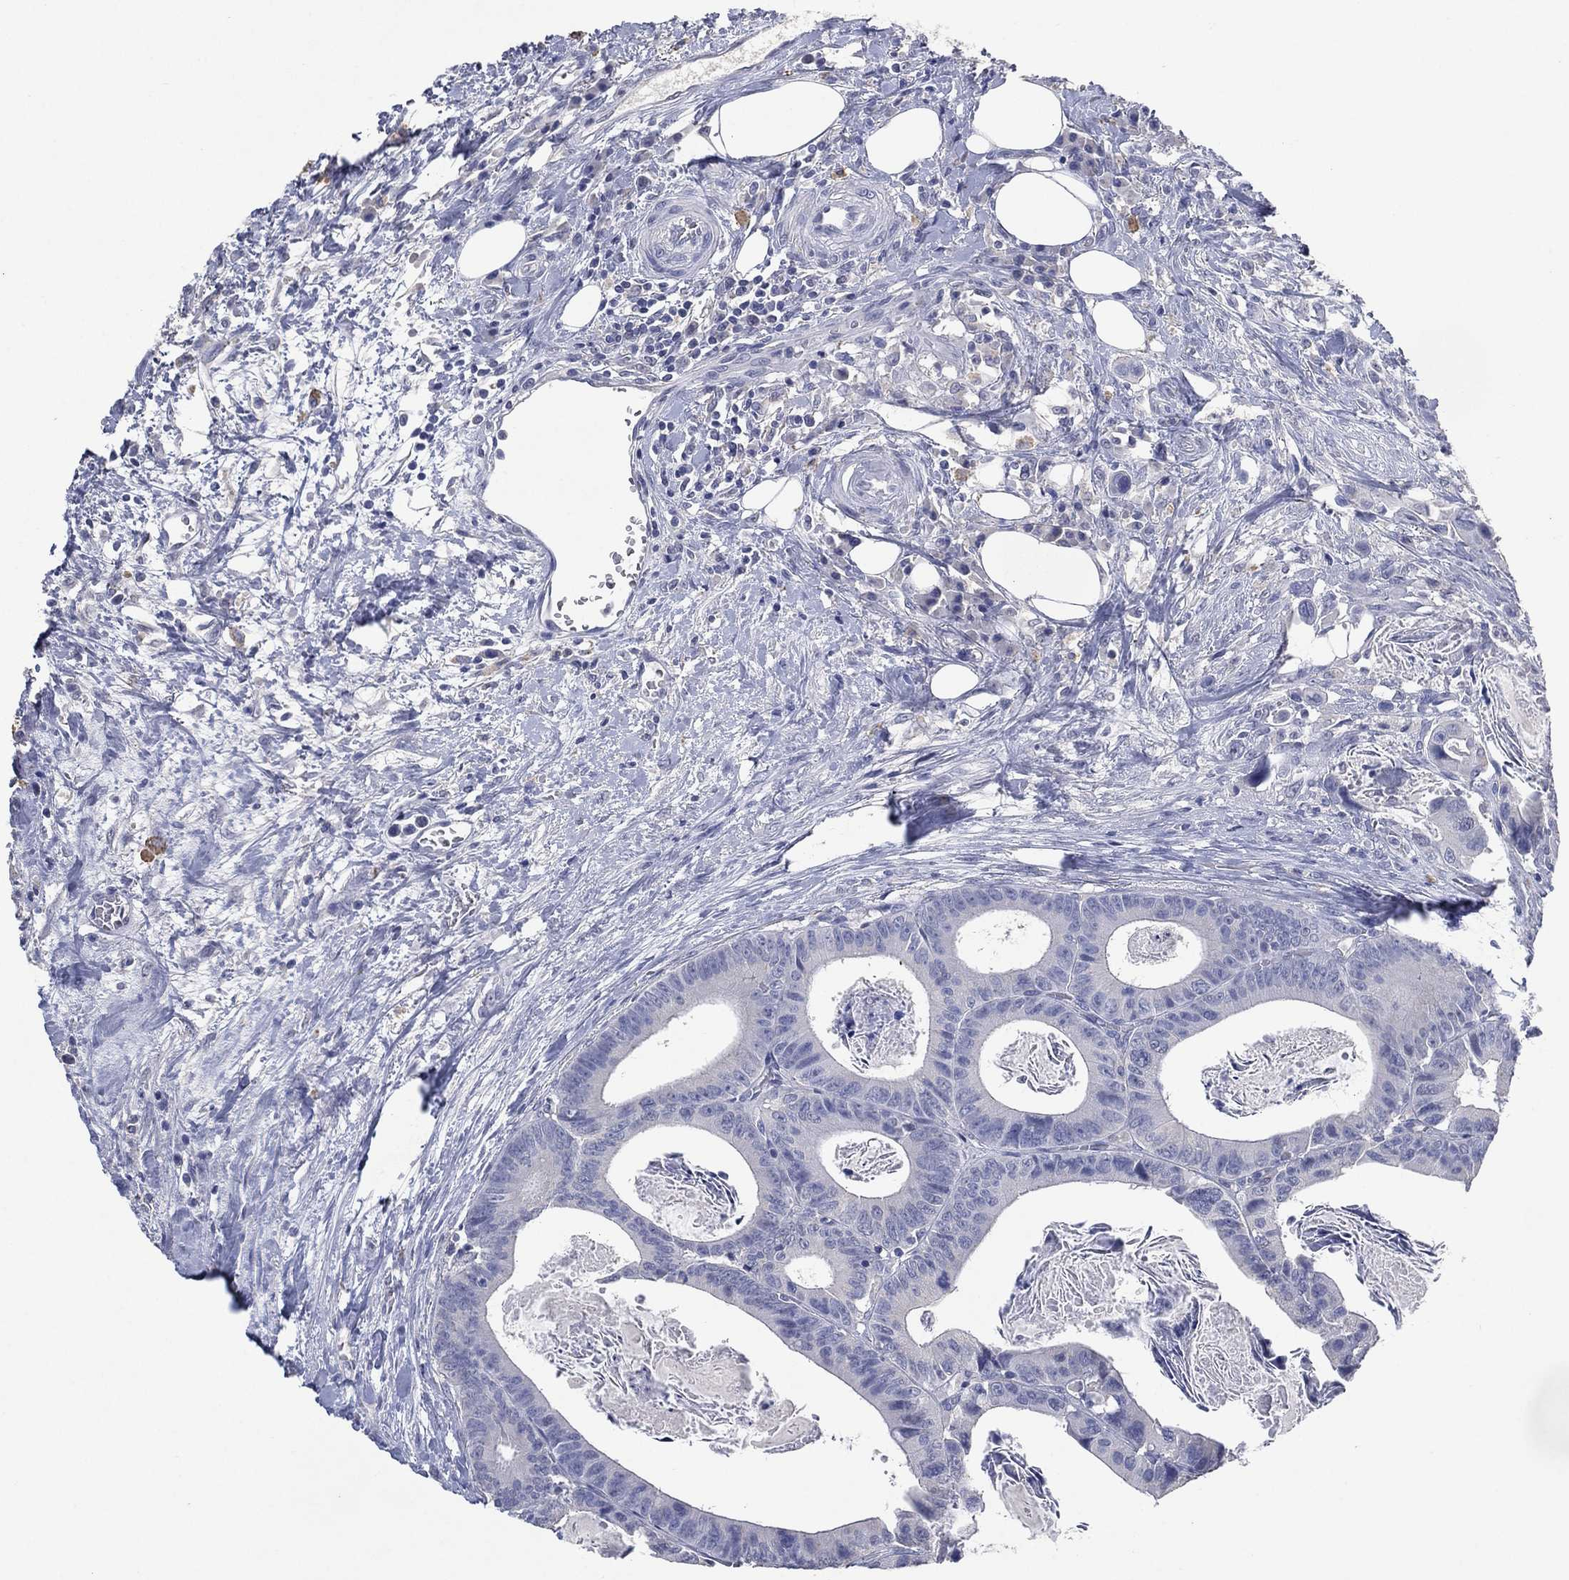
{"staining": {"intensity": "negative", "quantity": "none", "location": "none"}, "tissue": "colorectal cancer", "cell_type": "Tumor cells", "image_type": "cancer", "snomed": [{"axis": "morphology", "description": "Adenocarcinoma, NOS"}, {"axis": "topography", "description": "Rectum"}], "caption": "High magnification brightfield microscopy of colorectal cancer (adenocarcinoma) stained with DAB (brown) and counterstained with hematoxylin (blue): tumor cells show no significant staining.", "gene": "FSCN2", "patient": {"sex": "male", "age": 64}}